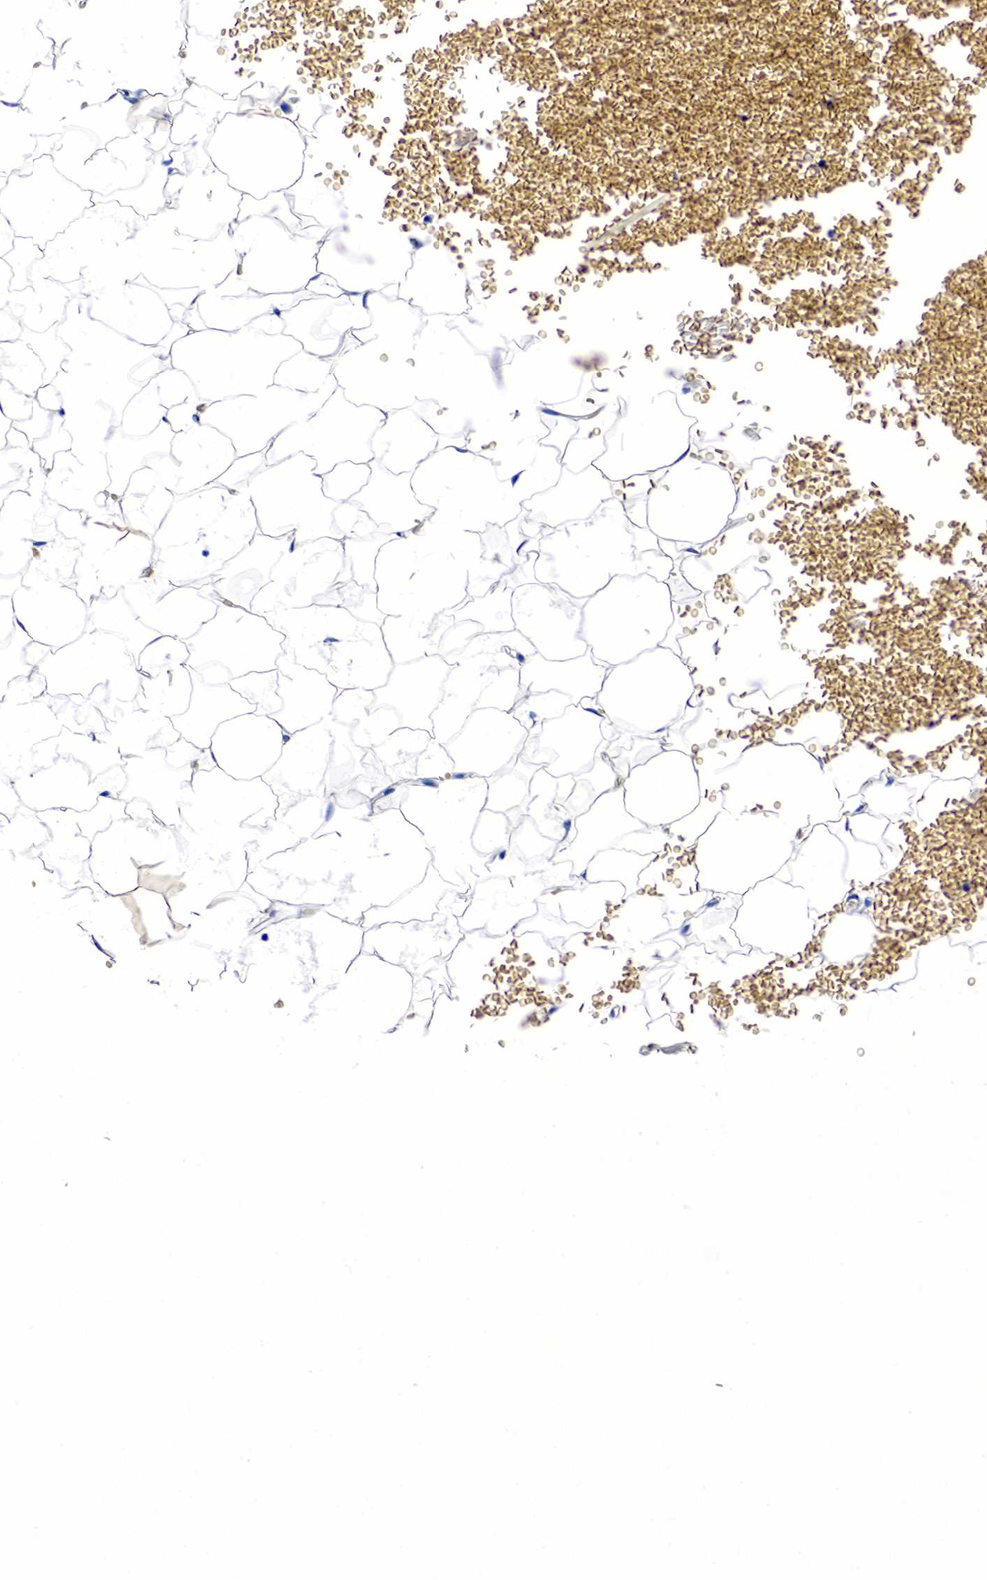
{"staining": {"intensity": "negative", "quantity": "none", "location": "none"}, "tissue": "adipose tissue", "cell_type": "Adipocytes", "image_type": "normal", "snomed": [{"axis": "morphology", "description": "Normal tissue, NOS"}, {"axis": "morphology", "description": "Inflammation, NOS"}, {"axis": "topography", "description": "Lymph node"}, {"axis": "topography", "description": "Peripheral nerve tissue"}], "caption": "Adipocytes are negative for brown protein staining in unremarkable adipose tissue. Brightfield microscopy of IHC stained with DAB (3,3'-diaminobenzidine) (brown) and hematoxylin (blue), captured at high magnification.", "gene": "KLK3", "patient": {"sex": "male", "age": 52}}